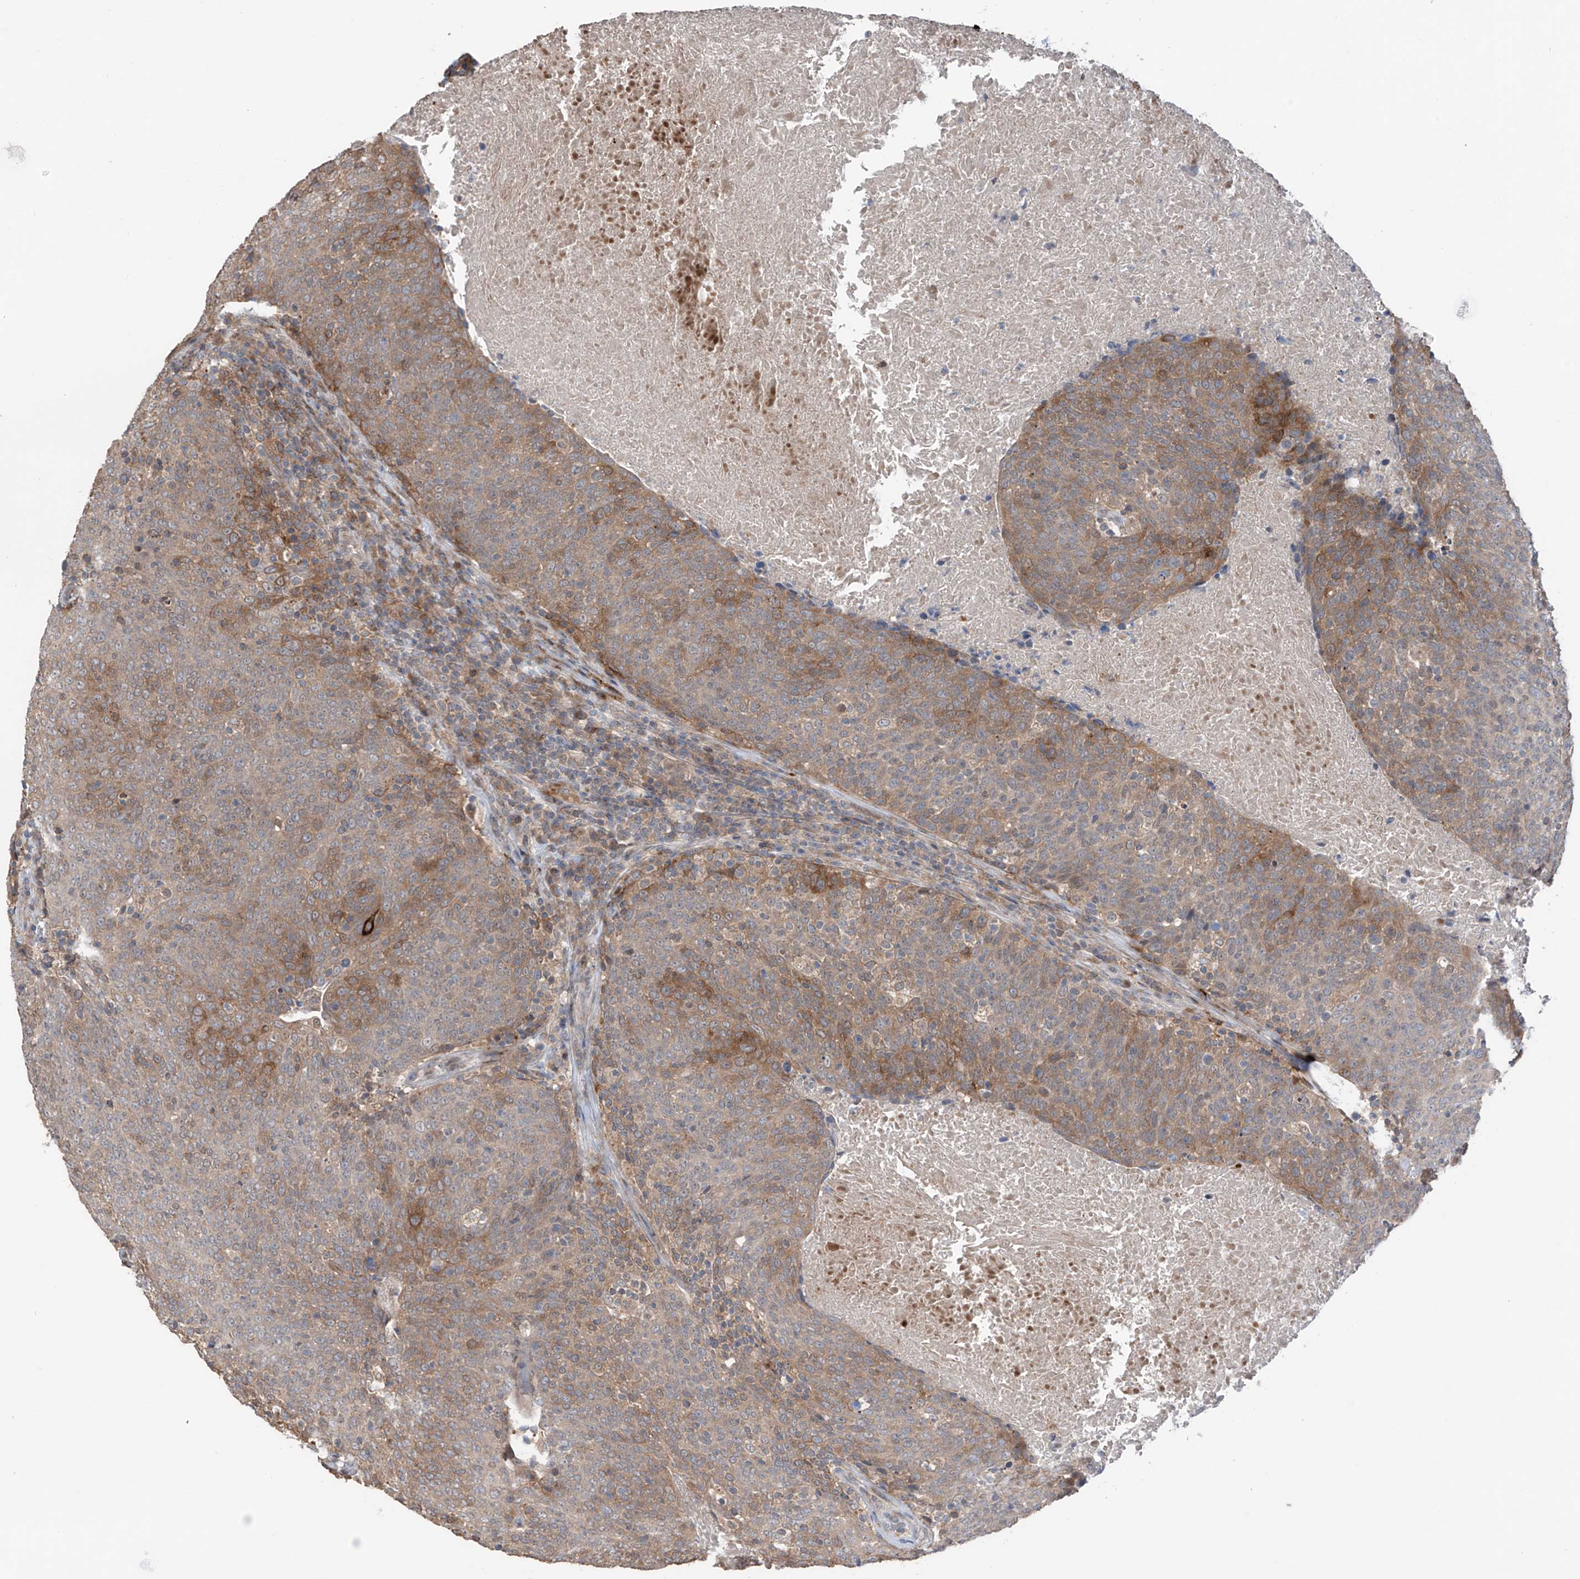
{"staining": {"intensity": "moderate", "quantity": "25%-75%", "location": "cytoplasmic/membranous"}, "tissue": "head and neck cancer", "cell_type": "Tumor cells", "image_type": "cancer", "snomed": [{"axis": "morphology", "description": "Squamous cell carcinoma, NOS"}, {"axis": "morphology", "description": "Squamous cell carcinoma, metastatic, NOS"}, {"axis": "topography", "description": "Lymph node"}, {"axis": "topography", "description": "Head-Neck"}], "caption": "This is a photomicrograph of immunohistochemistry (IHC) staining of head and neck cancer, which shows moderate staining in the cytoplasmic/membranous of tumor cells.", "gene": "SAMD3", "patient": {"sex": "male", "age": 62}}